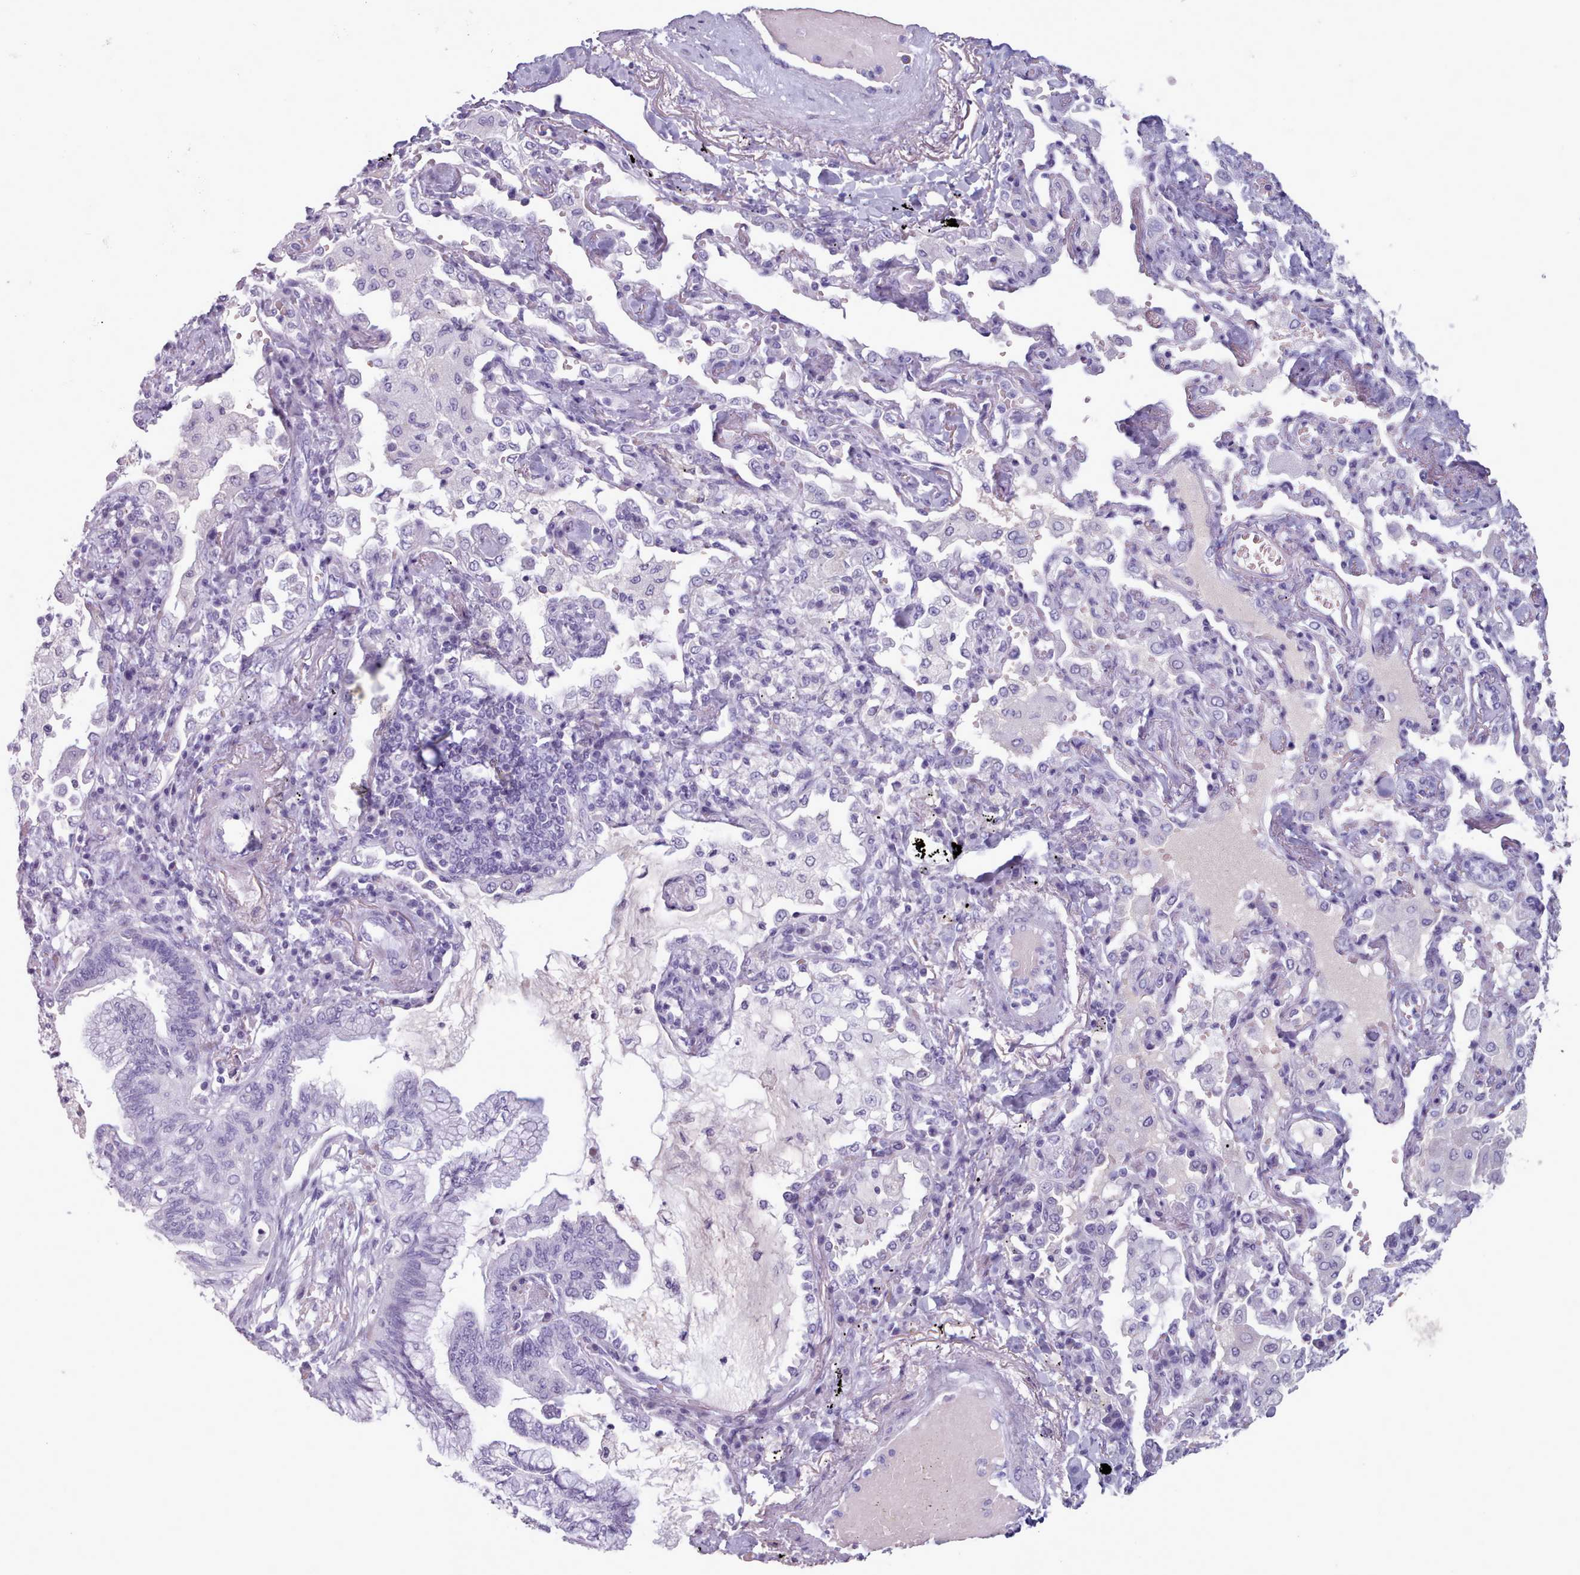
{"staining": {"intensity": "negative", "quantity": "none", "location": "none"}, "tissue": "bronchus", "cell_type": "Respiratory epithelial cells", "image_type": "normal", "snomed": [{"axis": "morphology", "description": "Normal tissue, NOS"}, {"axis": "morphology", "description": "Adenocarcinoma, NOS"}, {"axis": "topography", "description": "Bronchus"}, {"axis": "topography", "description": "Lung"}], "caption": "This is a photomicrograph of IHC staining of normal bronchus, which shows no expression in respiratory epithelial cells. (Immunohistochemistry (ihc), brightfield microscopy, high magnification).", "gene": "ZNF43", "patient": {"sex": "female", "age": 70}}